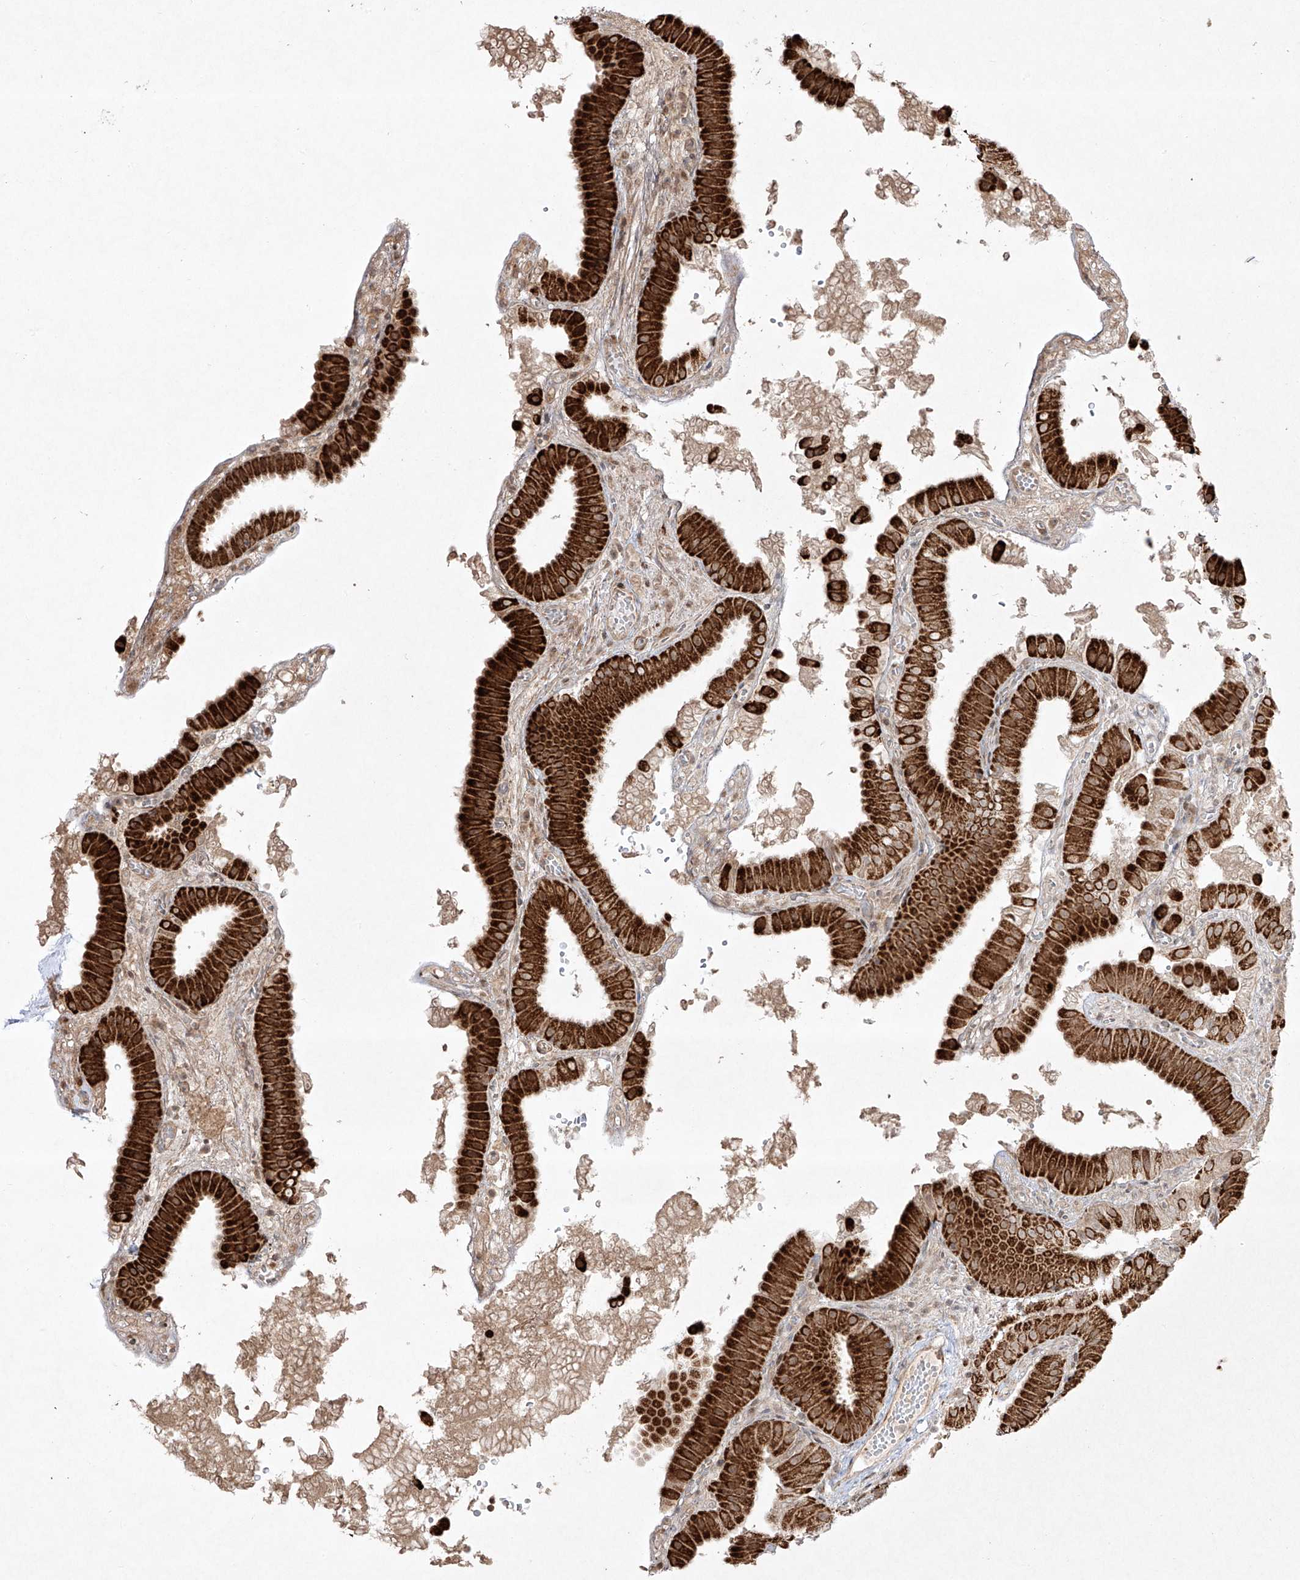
{"staining": {"intensity": "strong", "quantity": ">75%", "location": "cytoplasmic/membranous"}, "tissue": "gallbladder", "cell_type": "Glandular cells", "image_type": "normal", "snomed": [{"axis": "morphology", "description": "Normal tissue, NOS"}, {"axis": "topography", "description": "Gallbladder"}], "caption": "Protein analysis of unremarkable gallbladder displays strong cytoplasmic/membranous expression in approximately >75% of glandular cells.", "gene": "KDM1B", "patient": {"sex": "female", "age": 30}}